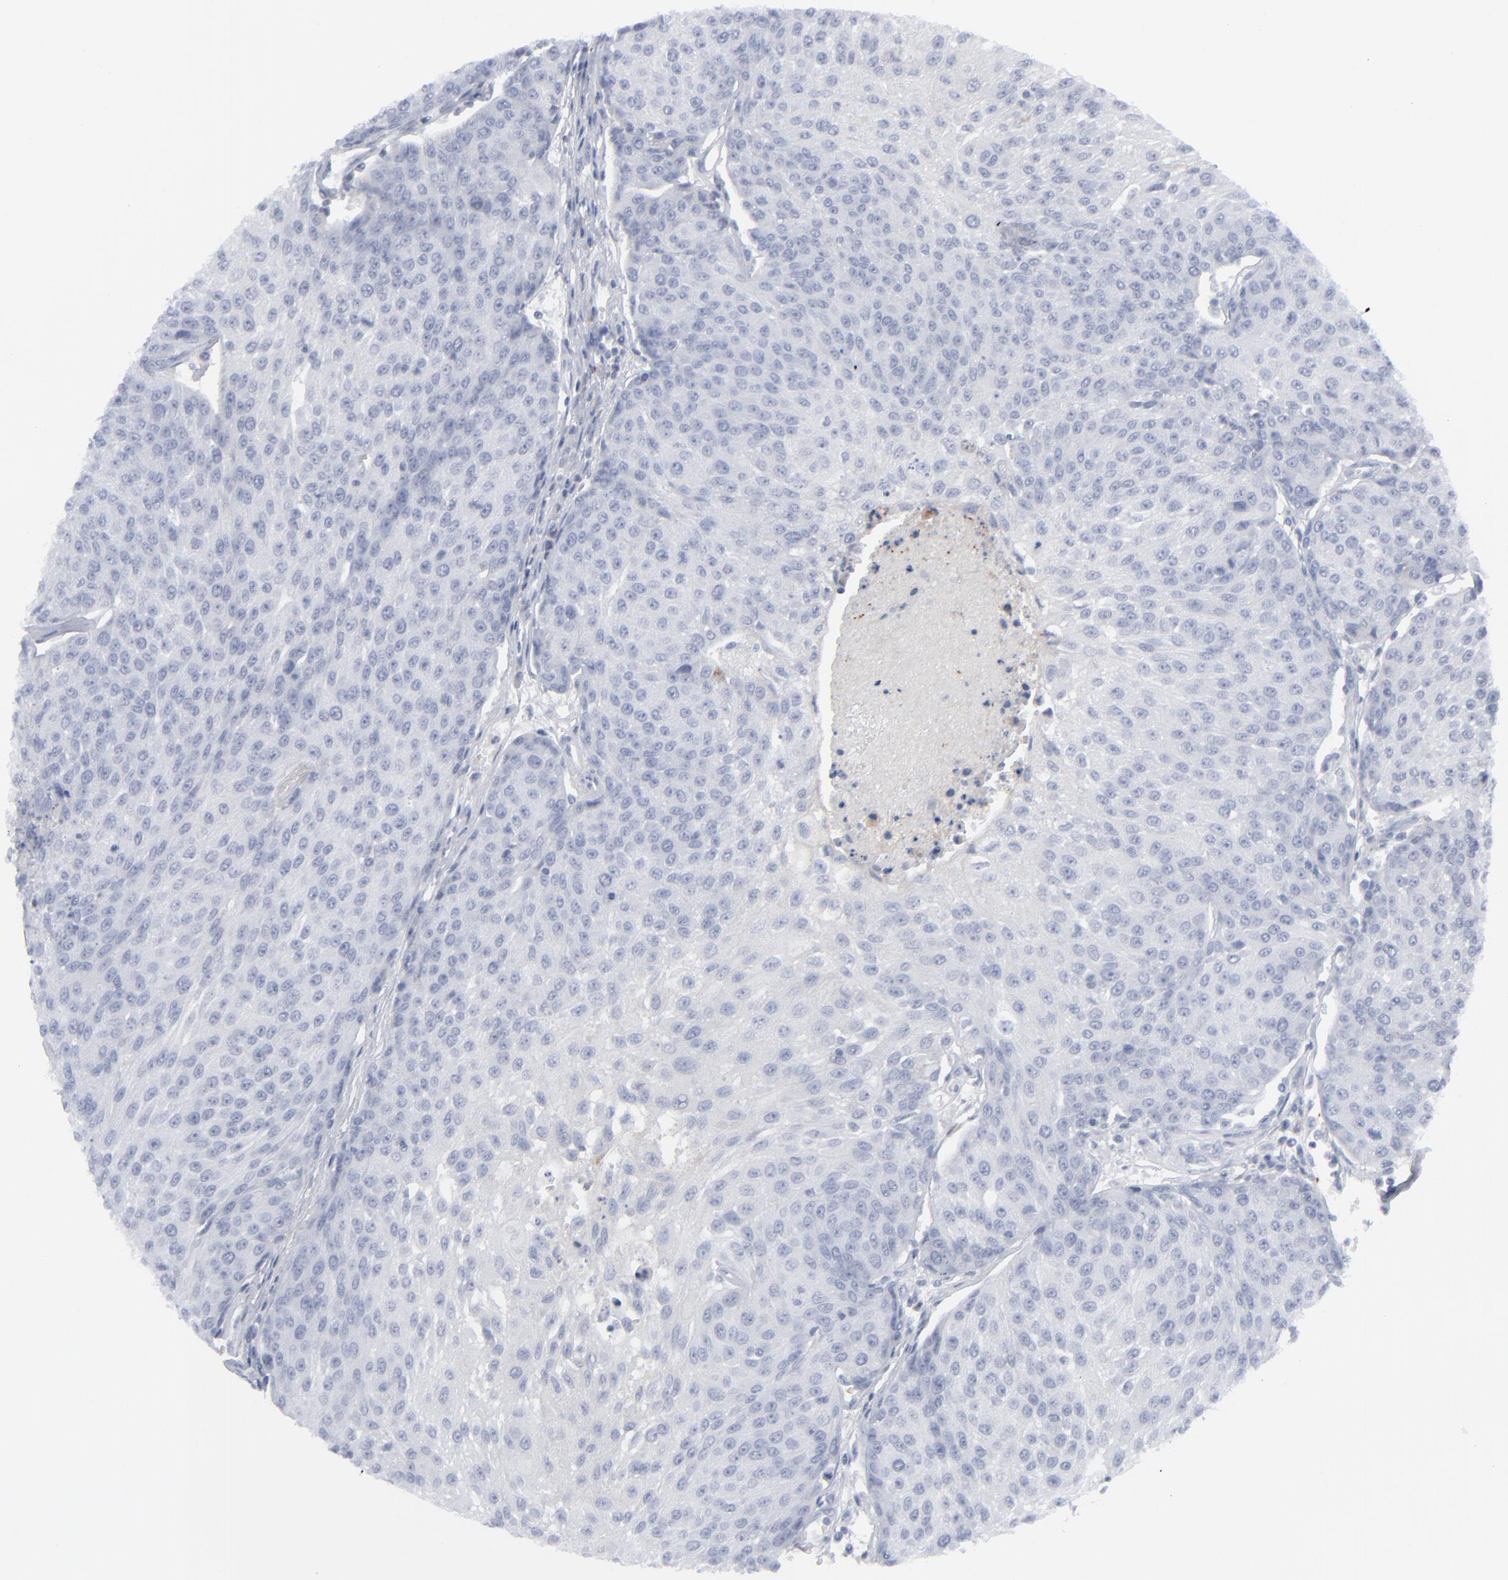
{"staining": {"intensity": "negative", "quantity": "none", "location": "none"}, "tissue": "urothelial cancer", "cell_type": "Tumor cells", "image_type": "cancer", "snomed": [{"axis": "morphology", "description": "Urothelial carcinoma, High grade"}, {"axis": "topography", "description": "Urinary bladder"}], "caption": "This is an immunohistochemistry micrograph of human urothelial cancer. There is no staining in tumor cells.", "gene": "MSLN", "patient": {"sex": "female", "age": 85}}